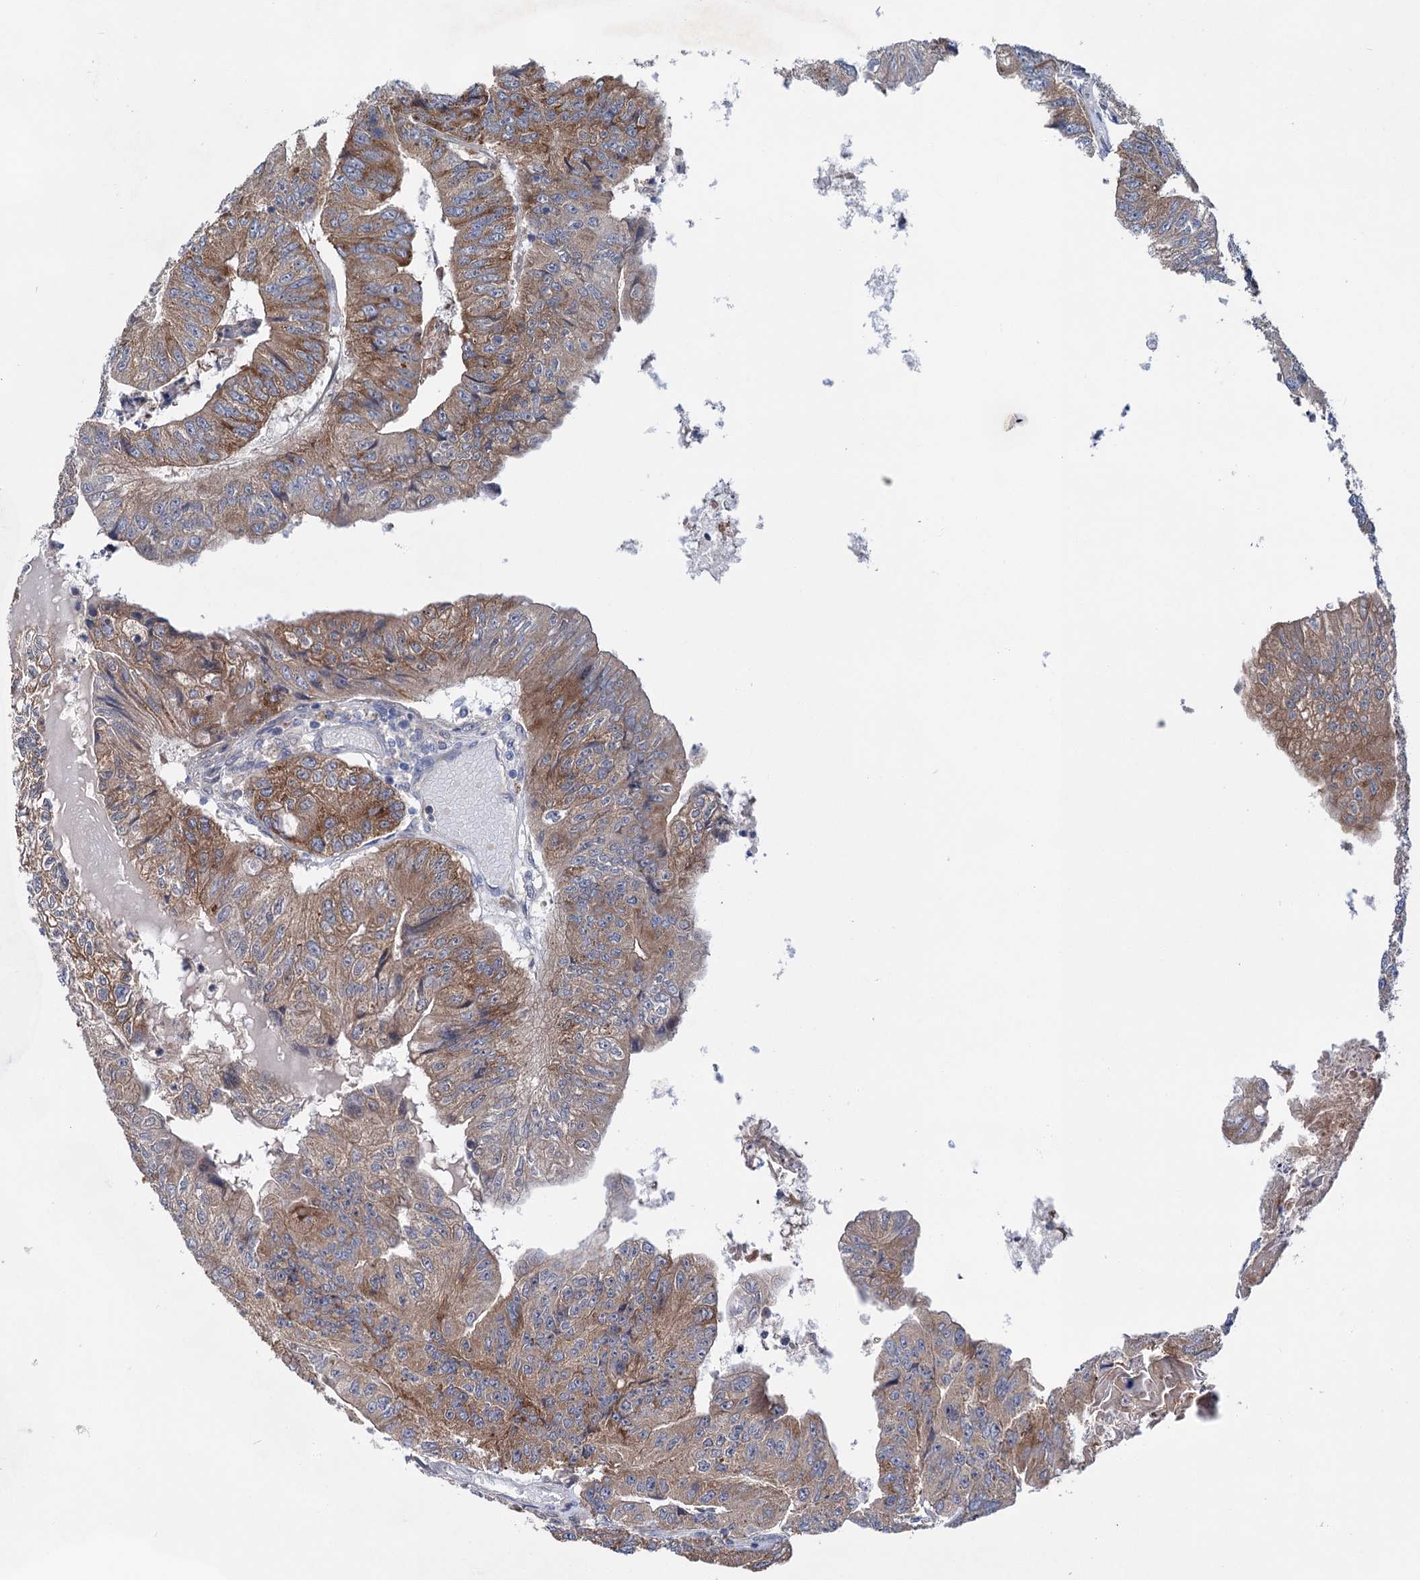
{"staining": {"intensity": "moderate", "quantity": ">75%", "location": "cytoplasmic/membranous"}, "tissue": "colorectal cancer", "cell_type": "Tumor cells", "image_type": "cancer", "snomed": [{"axis": "morphology", "description": "Adenocarcinoma, NOS"}, {"axis": "topography", "description": "Colon"}], "caption": "Colorectal cancer stained with a protein marker exhibits moderate staining in tumor cells.", "gene": "MORN3", "patient": {"sex": "female", "age": 67}}